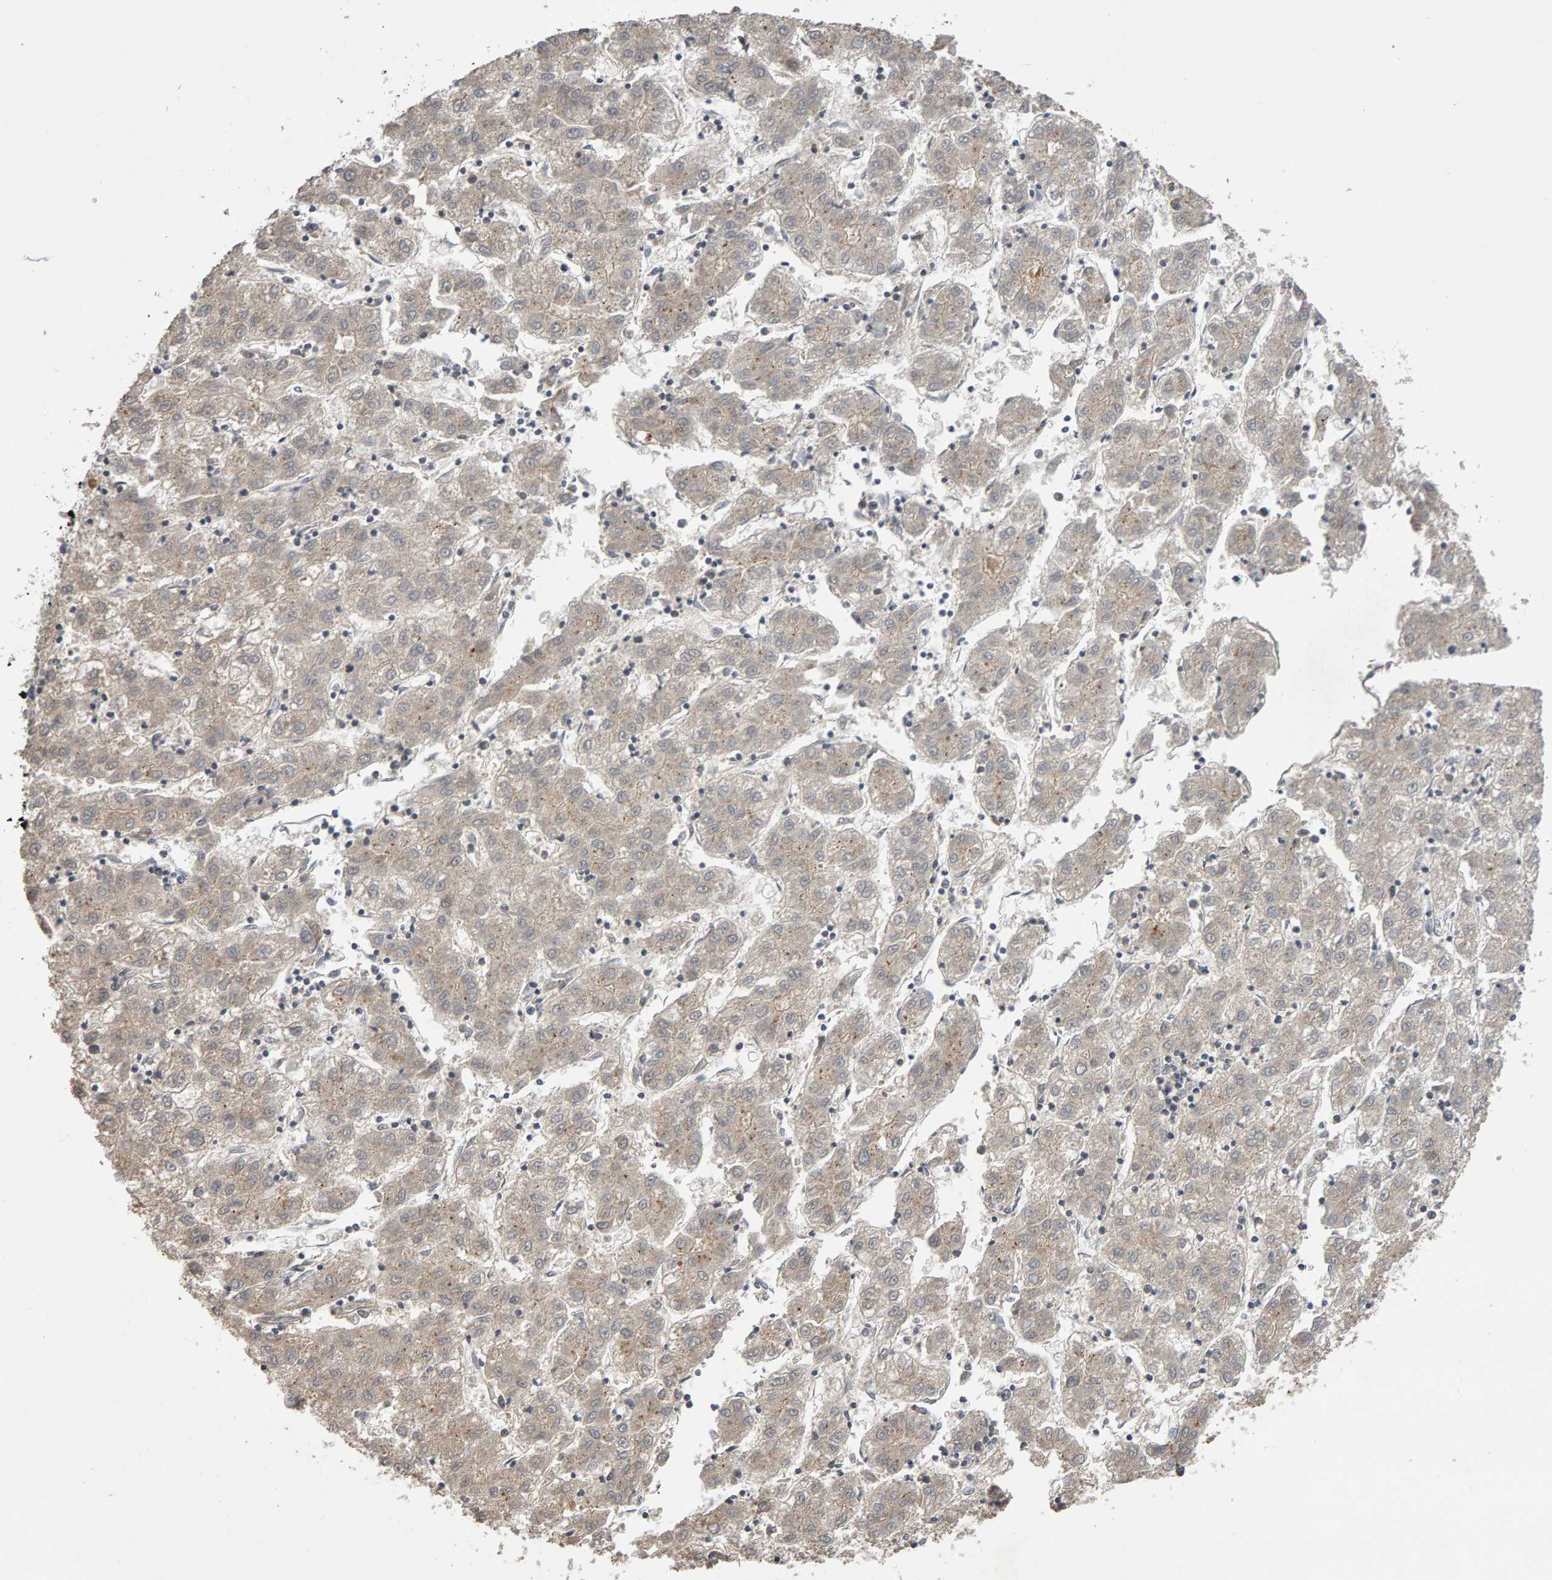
{"staining": {"intensity": "weak", "quantity": "<25%", "location": "cytoplasmic/membranous"}, "tissue": "liver cancer", "cell_type": "Tumor cells", "image_type": "cancer", "snomed": [{"axis": "morphology", "description": "Carcinoma, Hepatocellular, NOS"}, {"axis": "topography", "description": "Liver"}], "caption": "Immunohistochemistry image of liver cancer (hepatocellular carcinoma) stained for a protein (brown), which exhibits no expression in tumor cells.", "gene": "COASY", "patient": {"sex": "male", "age": 72}}